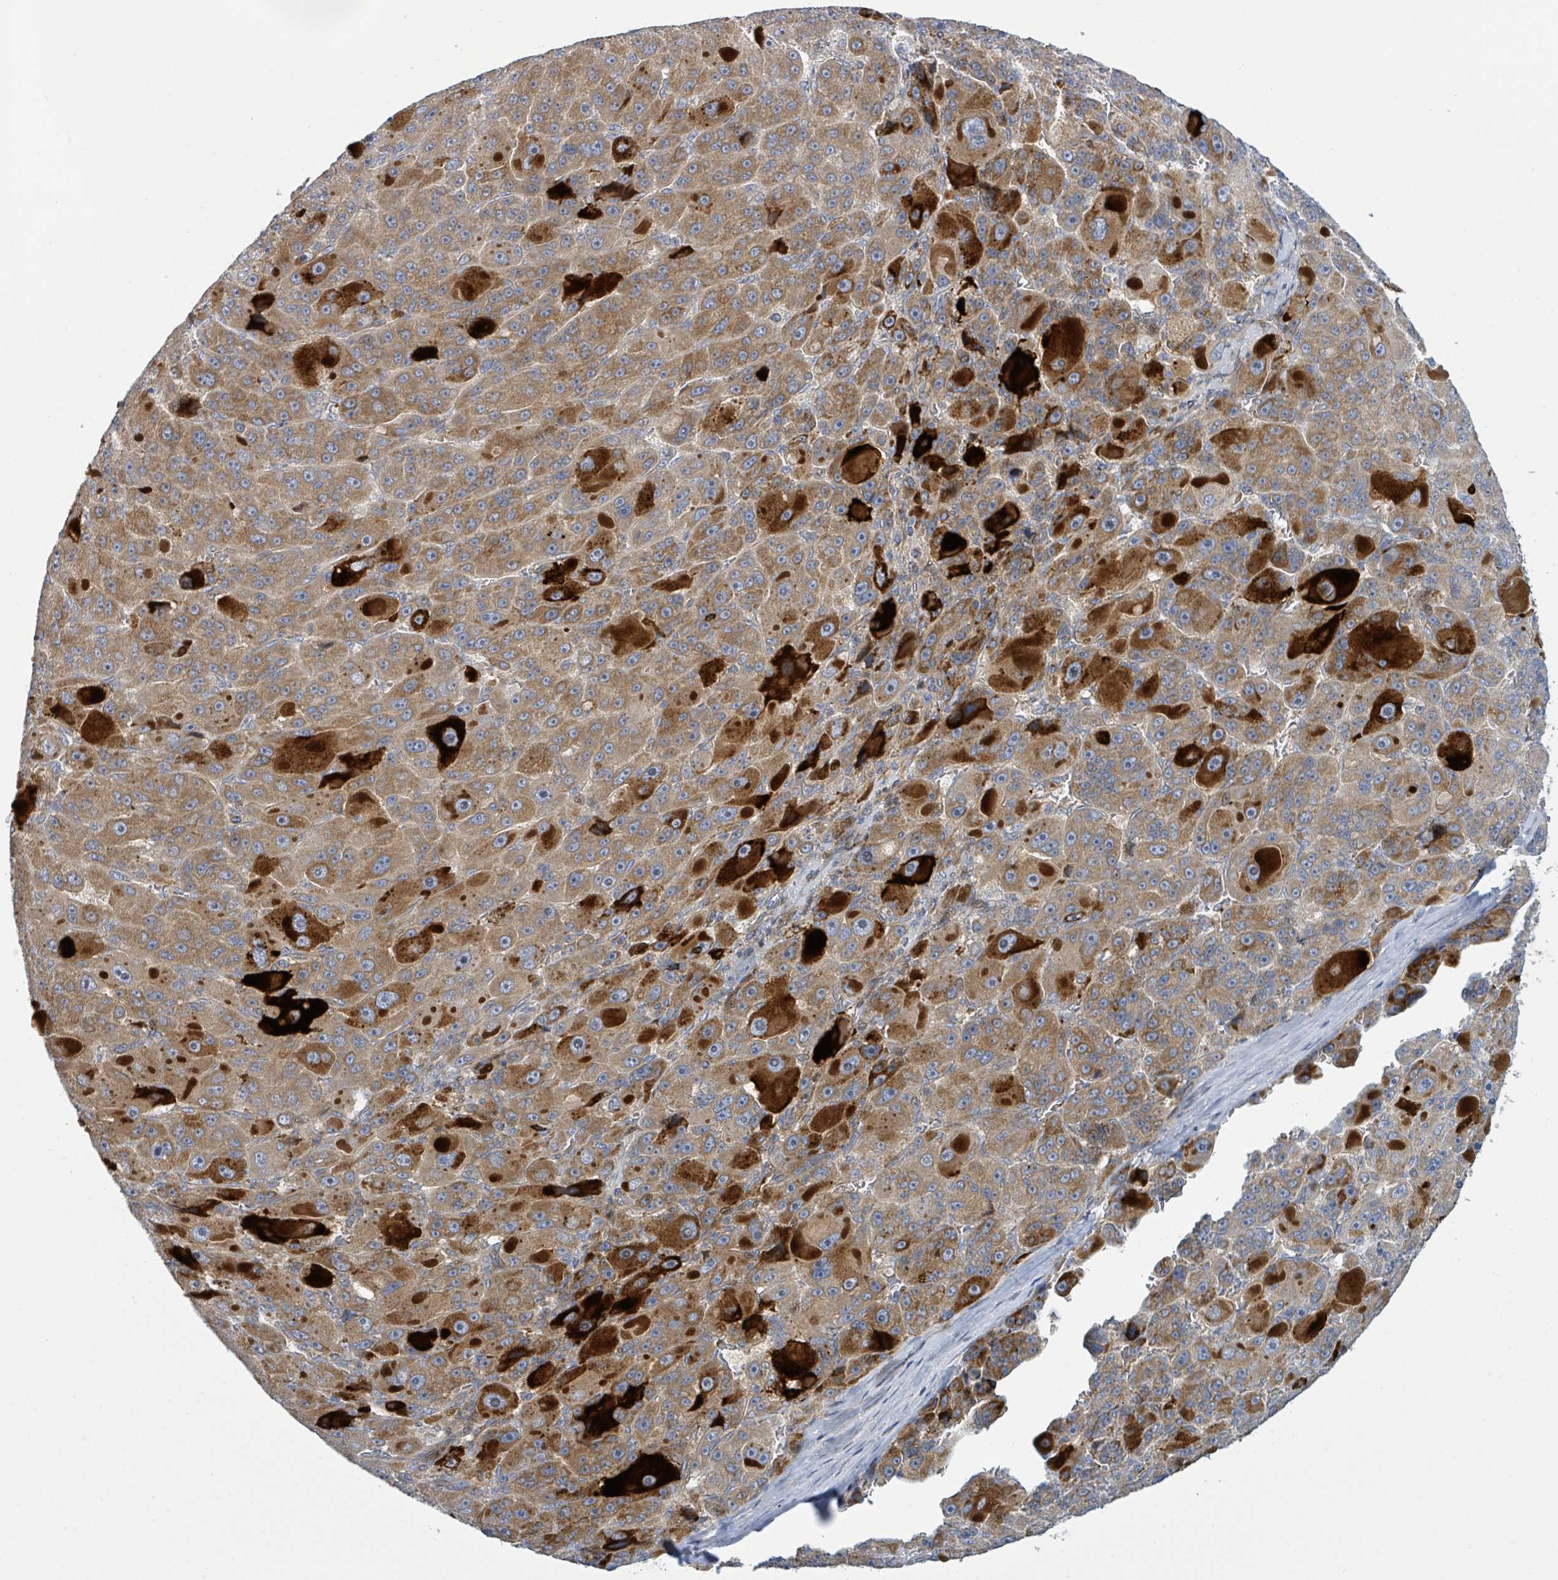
{"staining": {"intensity": "strong", "quantity": ">75%", "location": "cytoplasmic/membranous"}, "tissue": "liver cancer", "cell_type": "Tumor cells", "image_type": "cancer", "snomed": [{"axis": "morphology", "description": "Carcinoma, Hepatocellular, NOS"}, {"axis": "topography", "description": "Liver"}], "caption": "Tumor cells demonstrate high levels of strong cytoplasmic/membranous staining in about >75% of cells in human hepatocellular carcinoma (liver).", "gene": "CFAP210", "patient": {"sex": "male", "age": 76}}